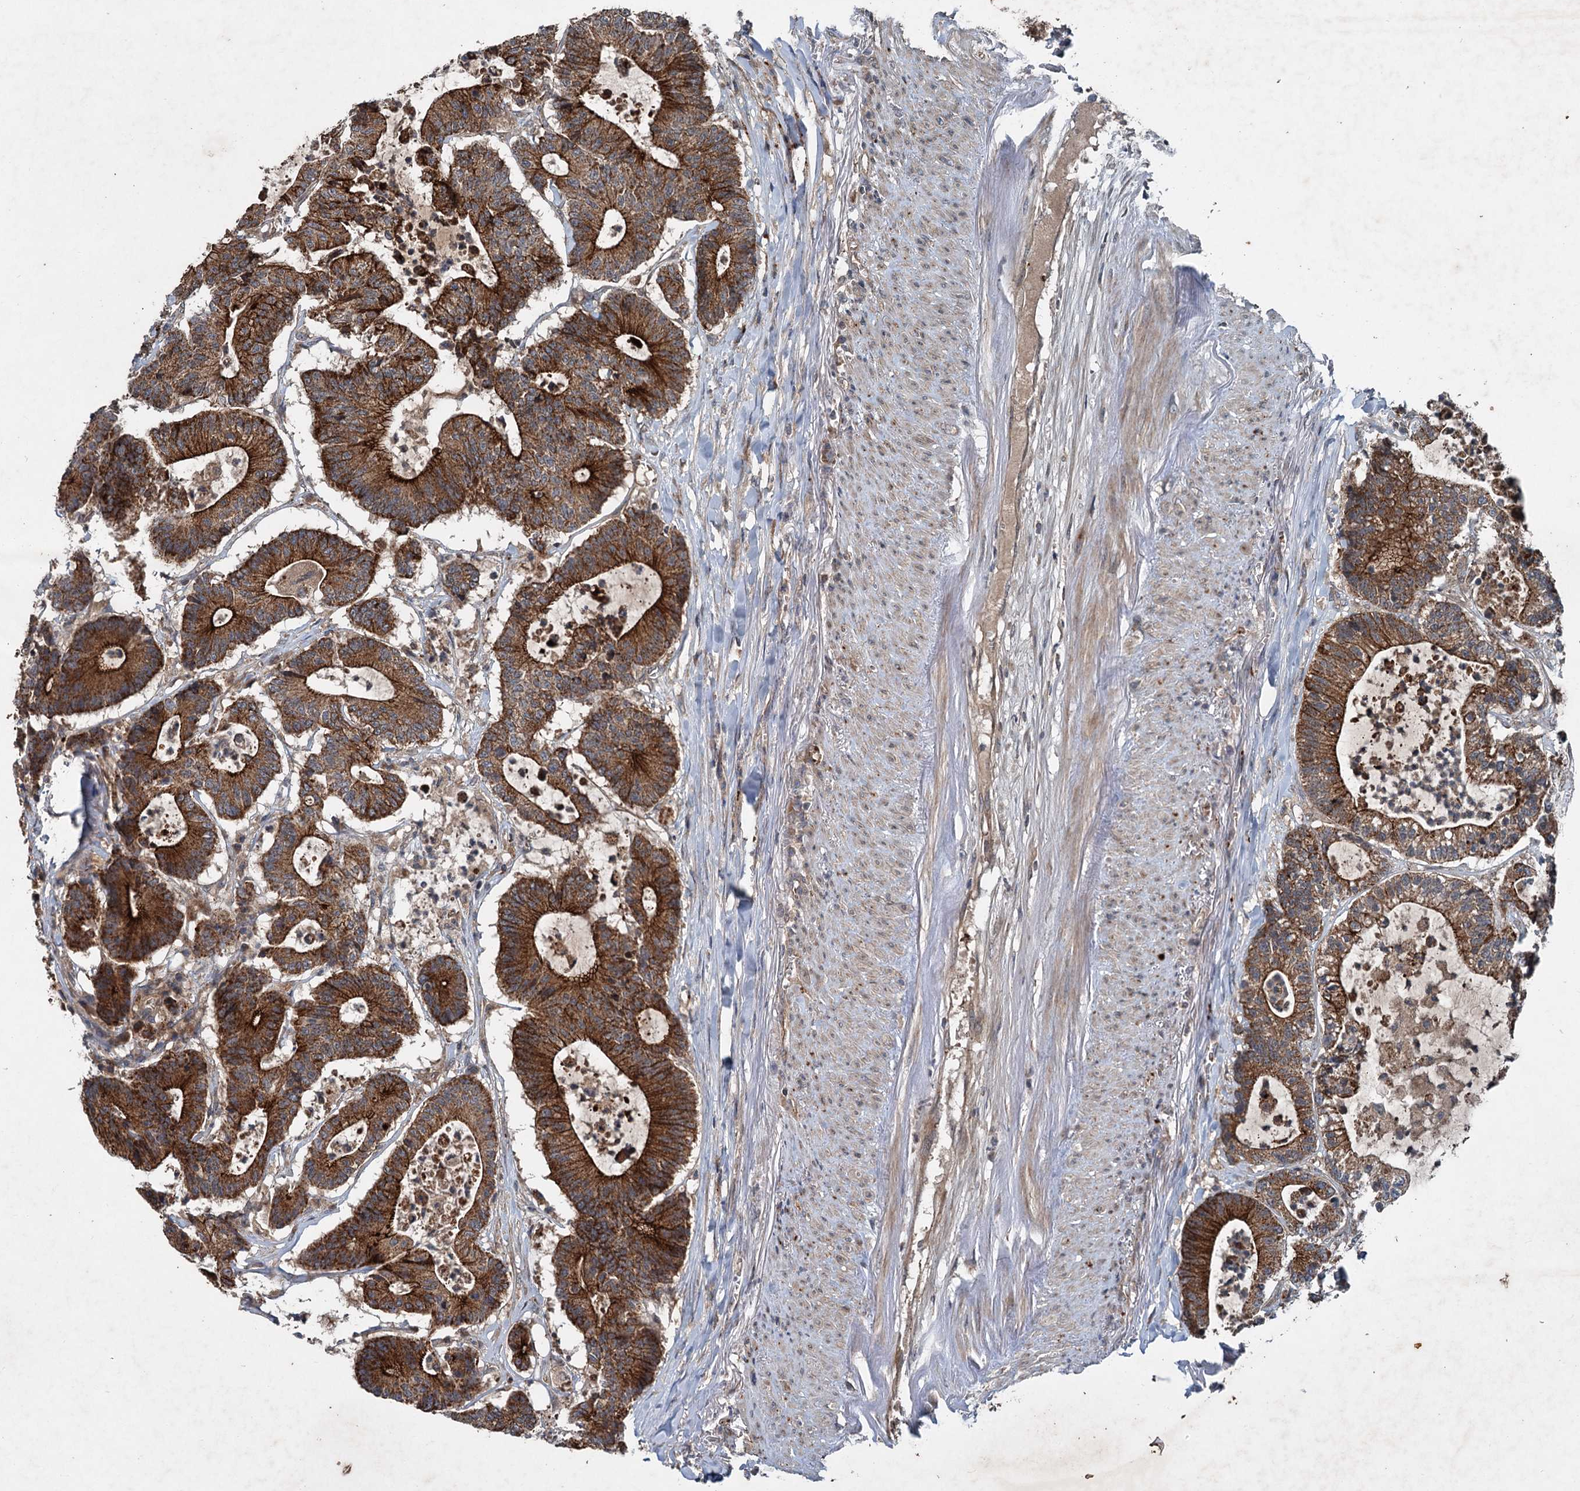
{"staining": {"intensity": "strong", "quantity": ">75%", "location": "cytoplasmic/membranous"}, "tissue": "colorectal cancer", "cell_type": "Tumor cells", "image_type": "cancer", "snomed": [{"axis": "morphology", "description": "Adenocarcinoma, NOS"}, {"axis": "topography", "description": "Colon"}], "caption": "A high-resolution photomicrograph shows immunohistochemistry (IHC) staining of adenocarcinoma (colorectal), which displays strong cytoplasmic/membranous staining in about >75% of tumor cells.", "gene": "N4BP2L2", "patient": {"sex": "female", "age": 84}}